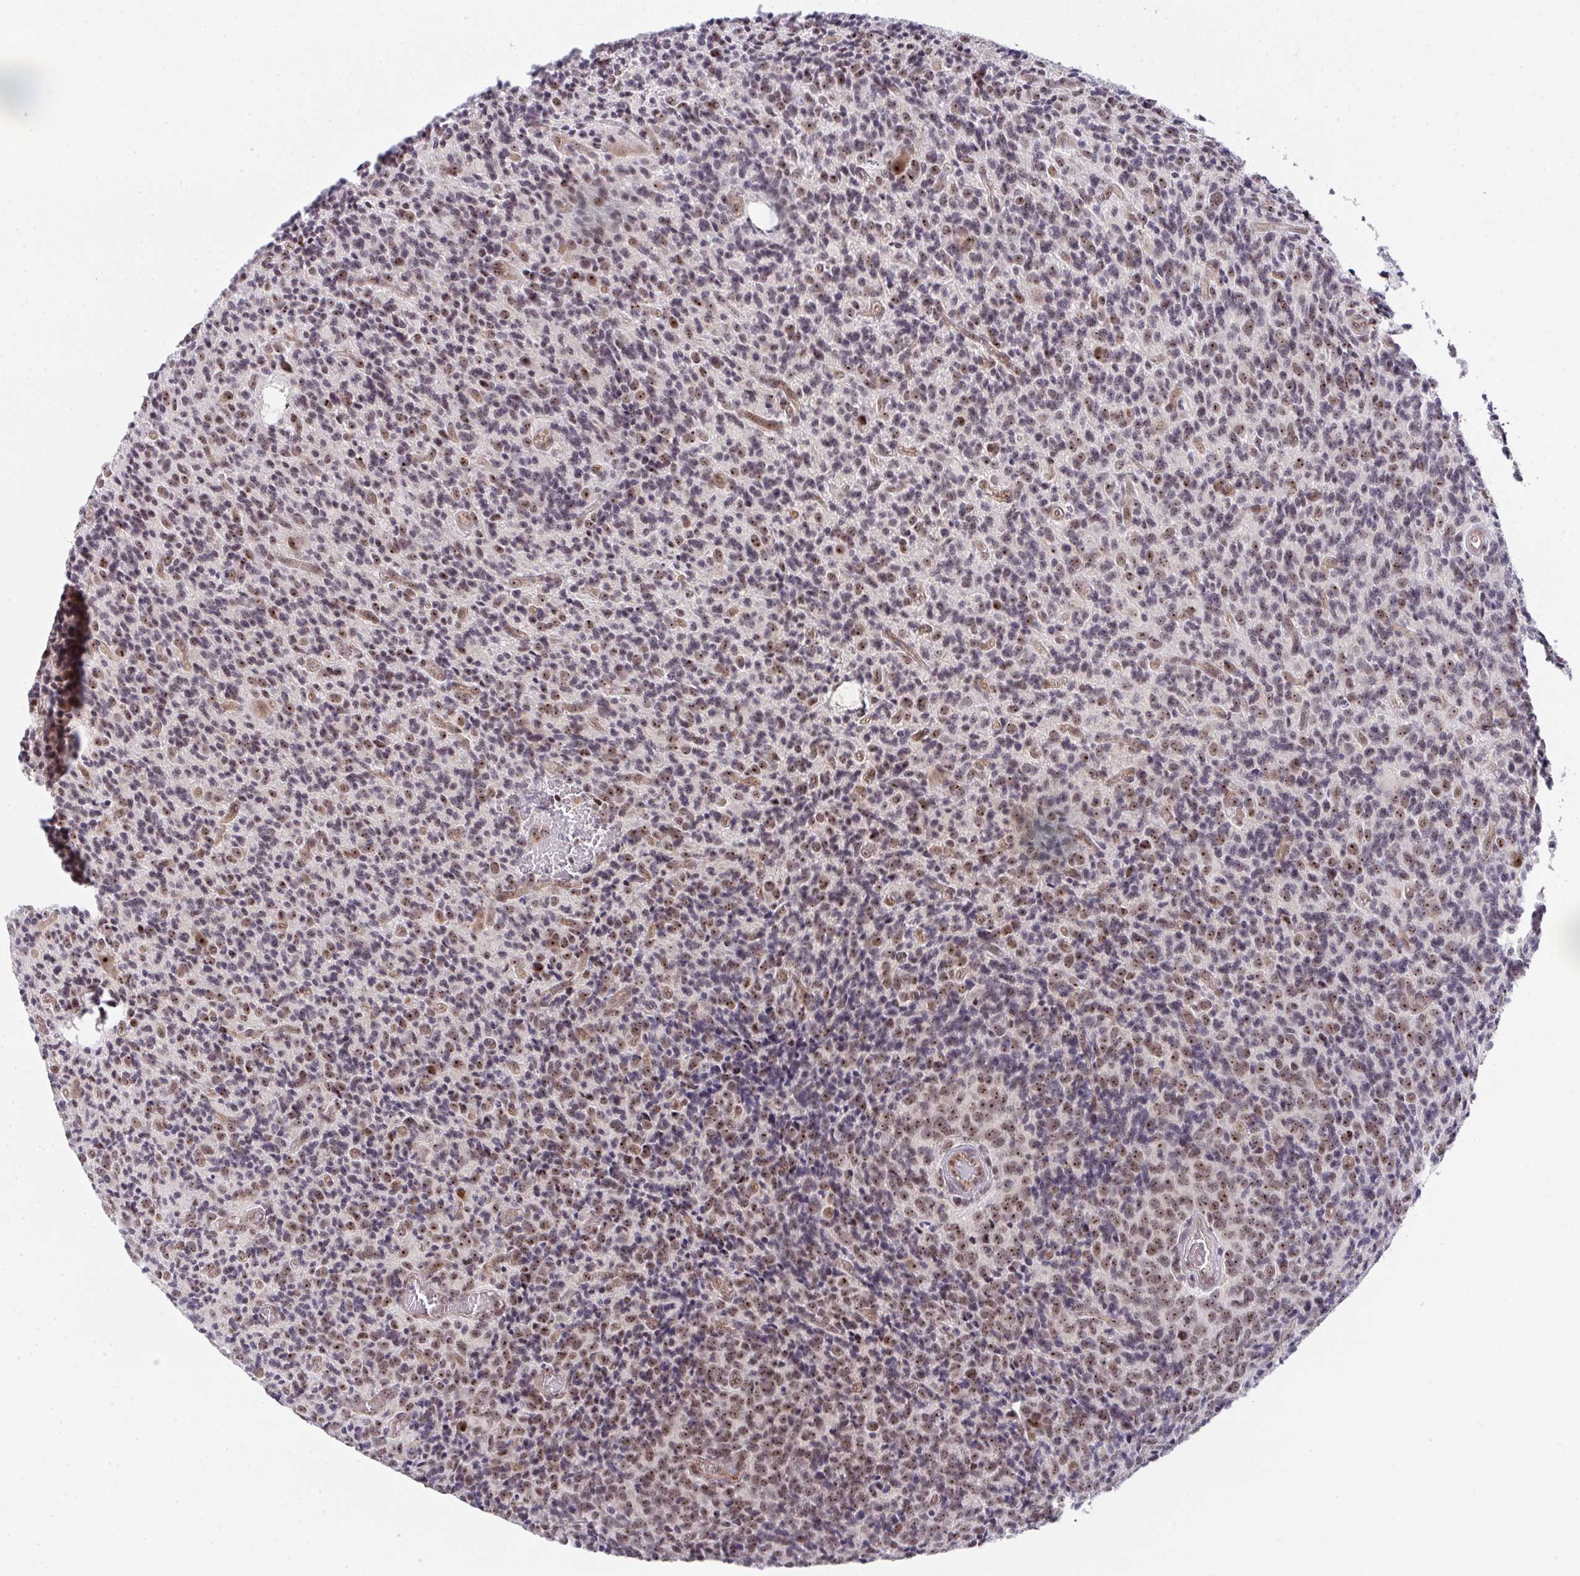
{"staining": {"intensity": "moderate", "quantity": ">75%", "location": "nuclear"}, "tissue": "glioma", "cell_type": "Tumor cells", "image_type": "cancer", "snomed": [{"axis": "morphology", "description": "Glioma, malignant, High grade"}, {"axis": "topography", "description": "Brain"}], "caption": "High-grade glioma (malignant) stained with a brown dye exhibits moderate nuclear positive staining in approximately >75% of tumor cells.", "gene": "HIRA", "patient": {"sex": "male", "age": 76}}